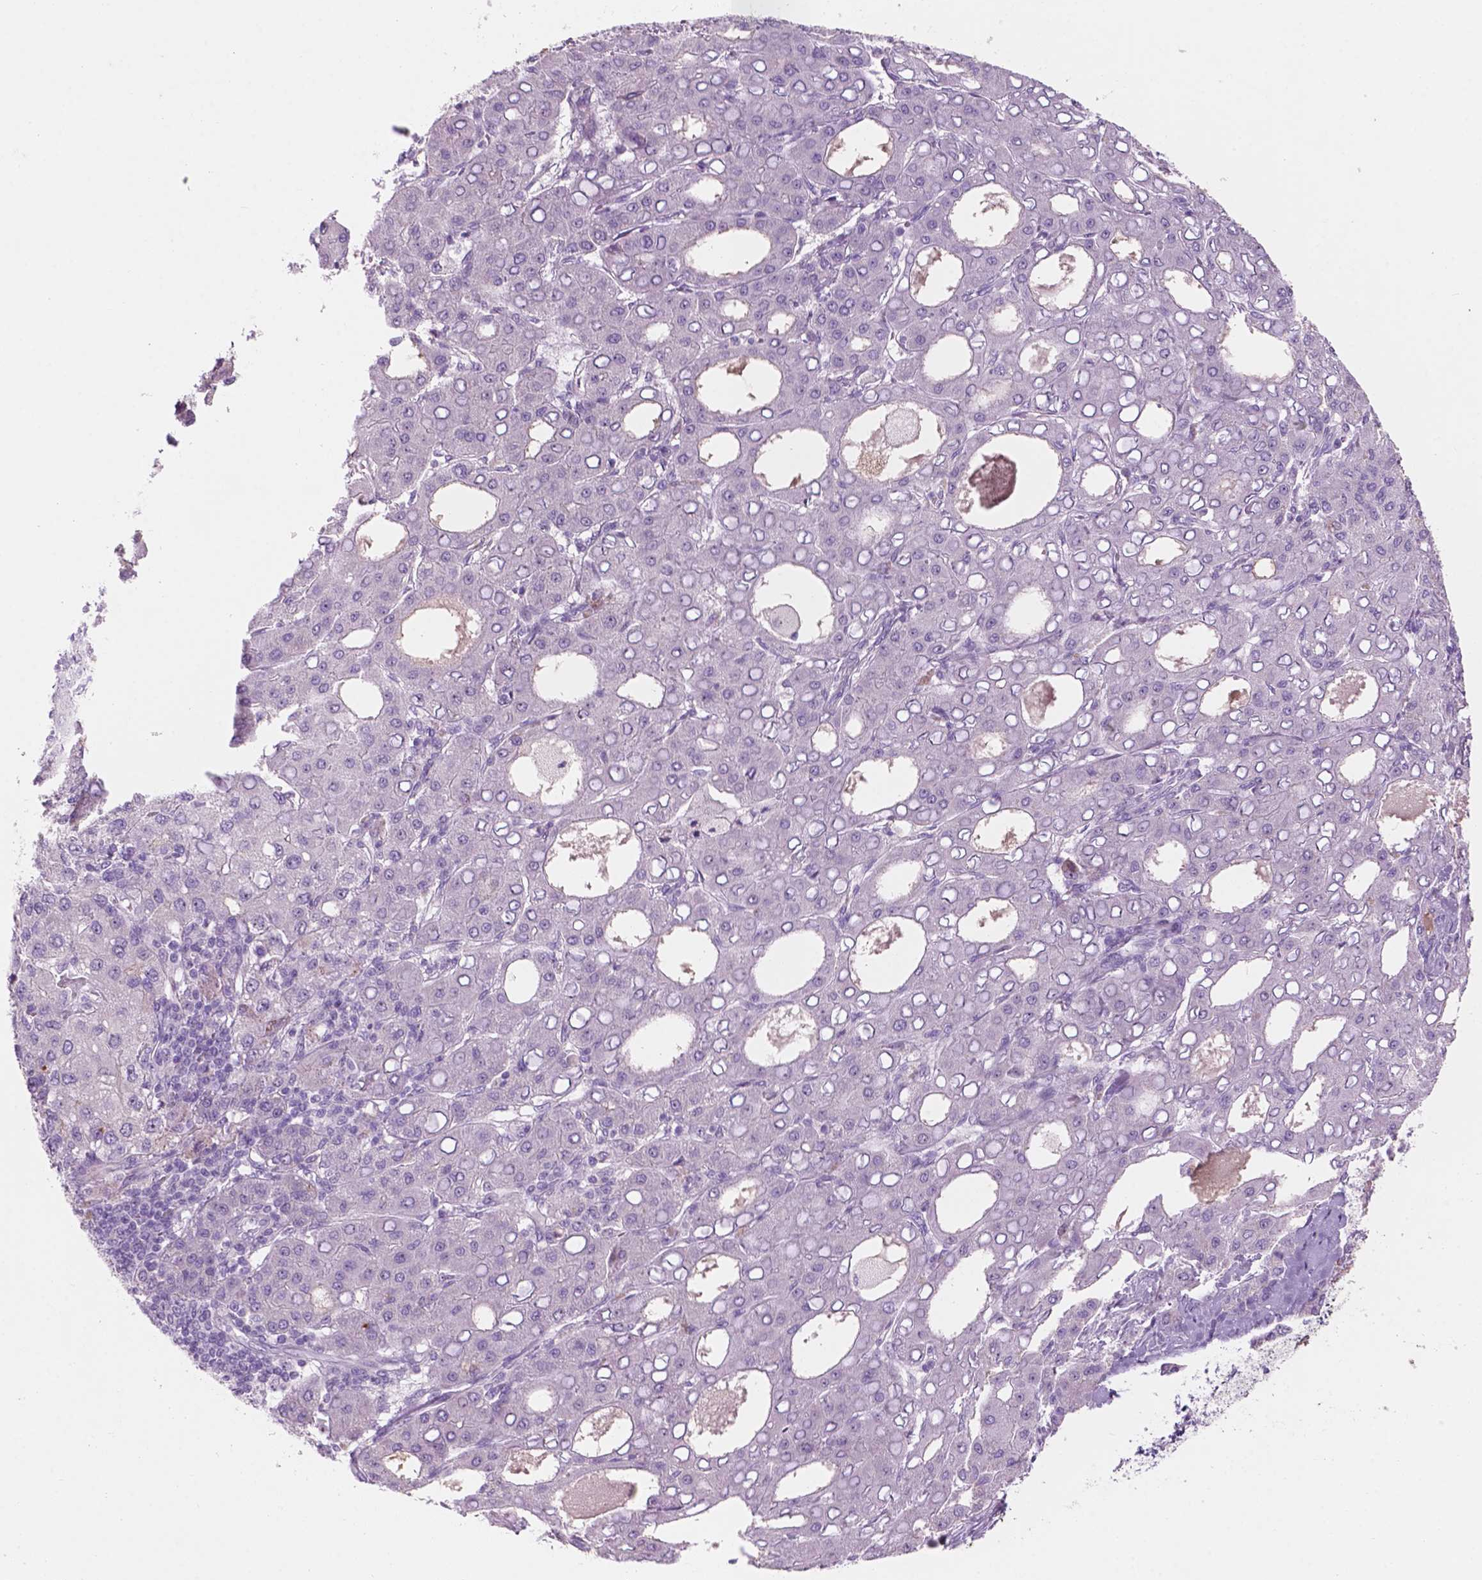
{"staining": {"intensity": "negative", "quantity": "none", "location": "none"}, "tissue": "liver cancer", "cell_type": "Tumor cells", "image_type": "cancer", "snomed": [{"axis": "morphology", "description": "Carcinoma, Hepatocellular, NOS"}, {"axis": "topography", "description": "Liver"}], "caption": "Tumor cells are negative for protein expression in human hepatocellular carcinoma (liver).", "gene": "ZNF853", "patient": {"sex": "male", "age": 65}}